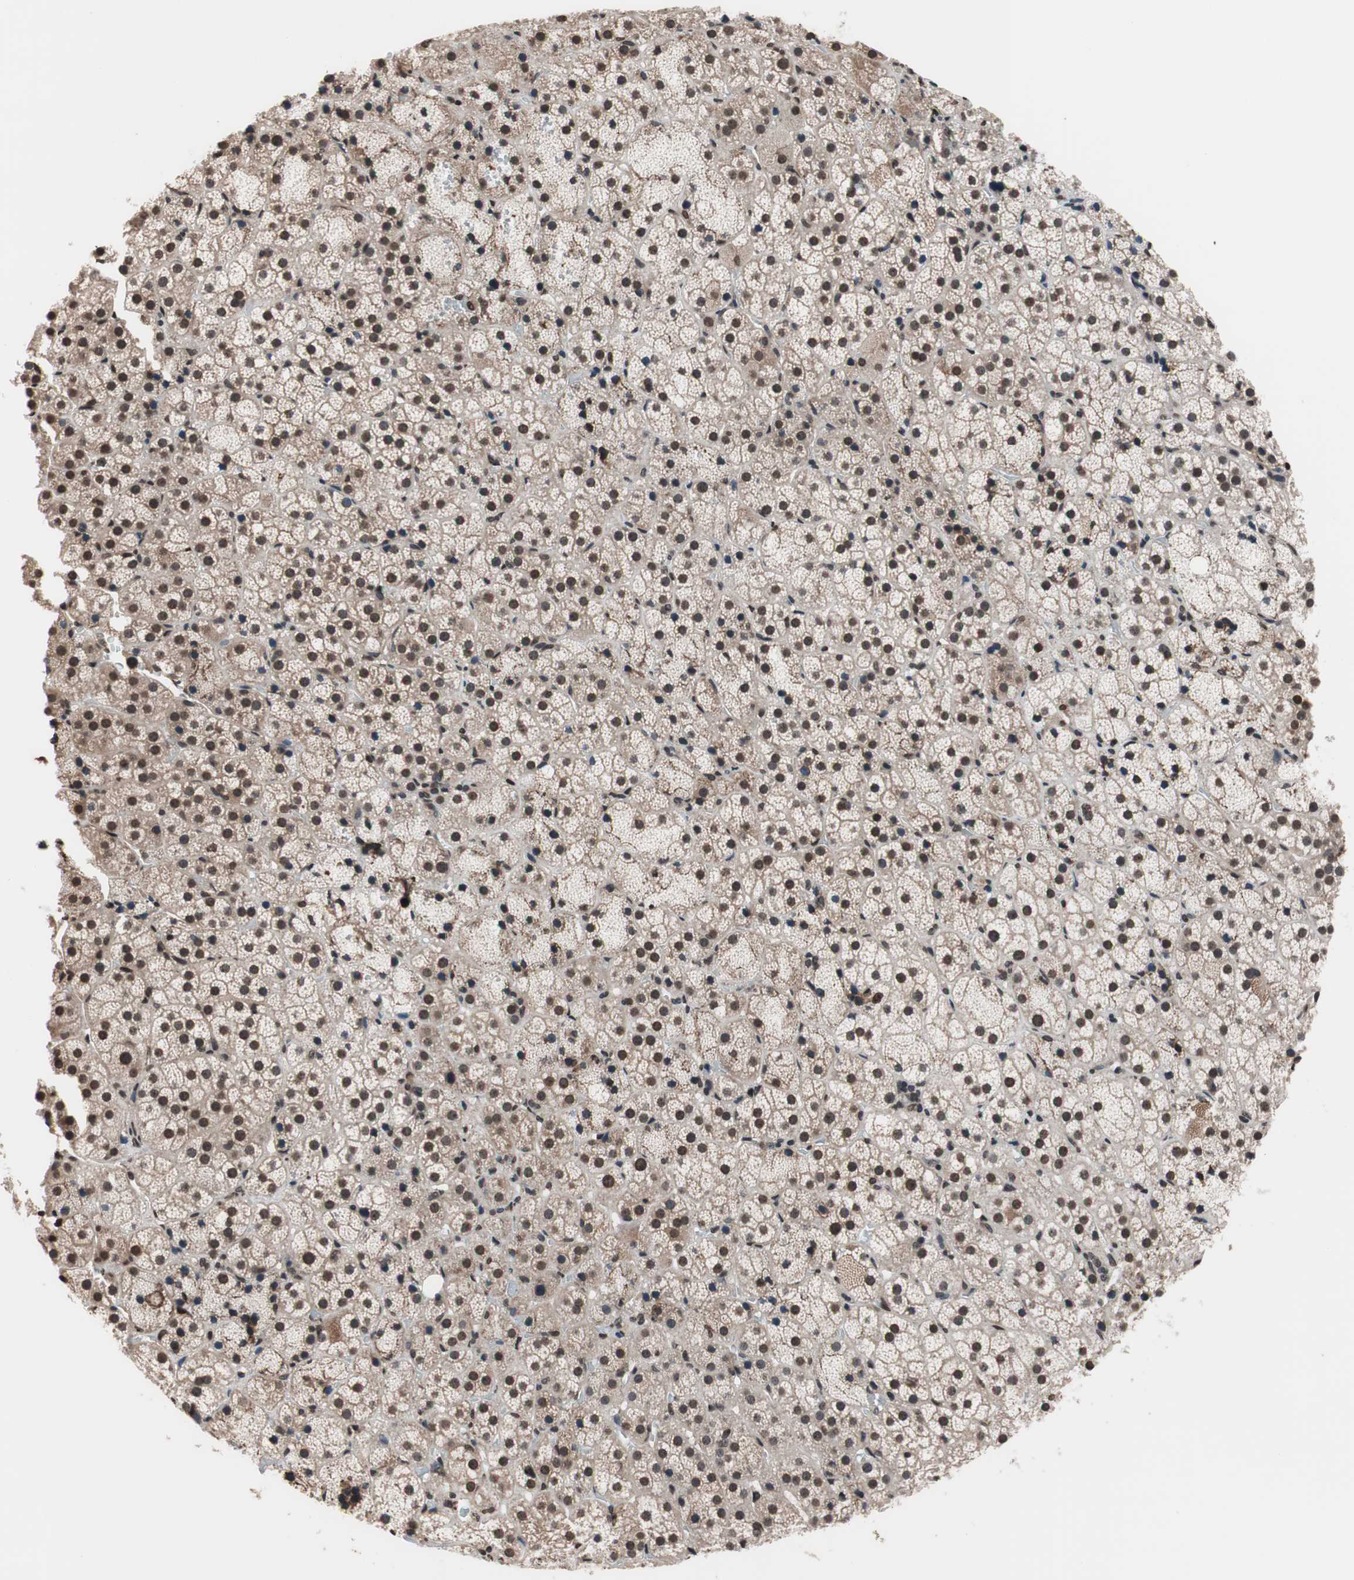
{"staining": {"intensity": "strong", "quantity": ">75%", "location": "cytoplasmic/membranous,nuclear"}, "tissue": "adrenal gland", "cell_type": "Glandular cells", "image_type": "normal", "snomed": [{"axis": "morphology", "description": "Normal tissue, NOS"}, {"axis": "topography", "description": "Adrenal gland"}], "caption": "A high amount of strong cytoplasmic/membranous,nuclear positivity is appreciated in about >75% of glandular cells in unremarkable adrenal gland.", "gene": "RFC1", "patient": {"sex": "female", "age": 57}}